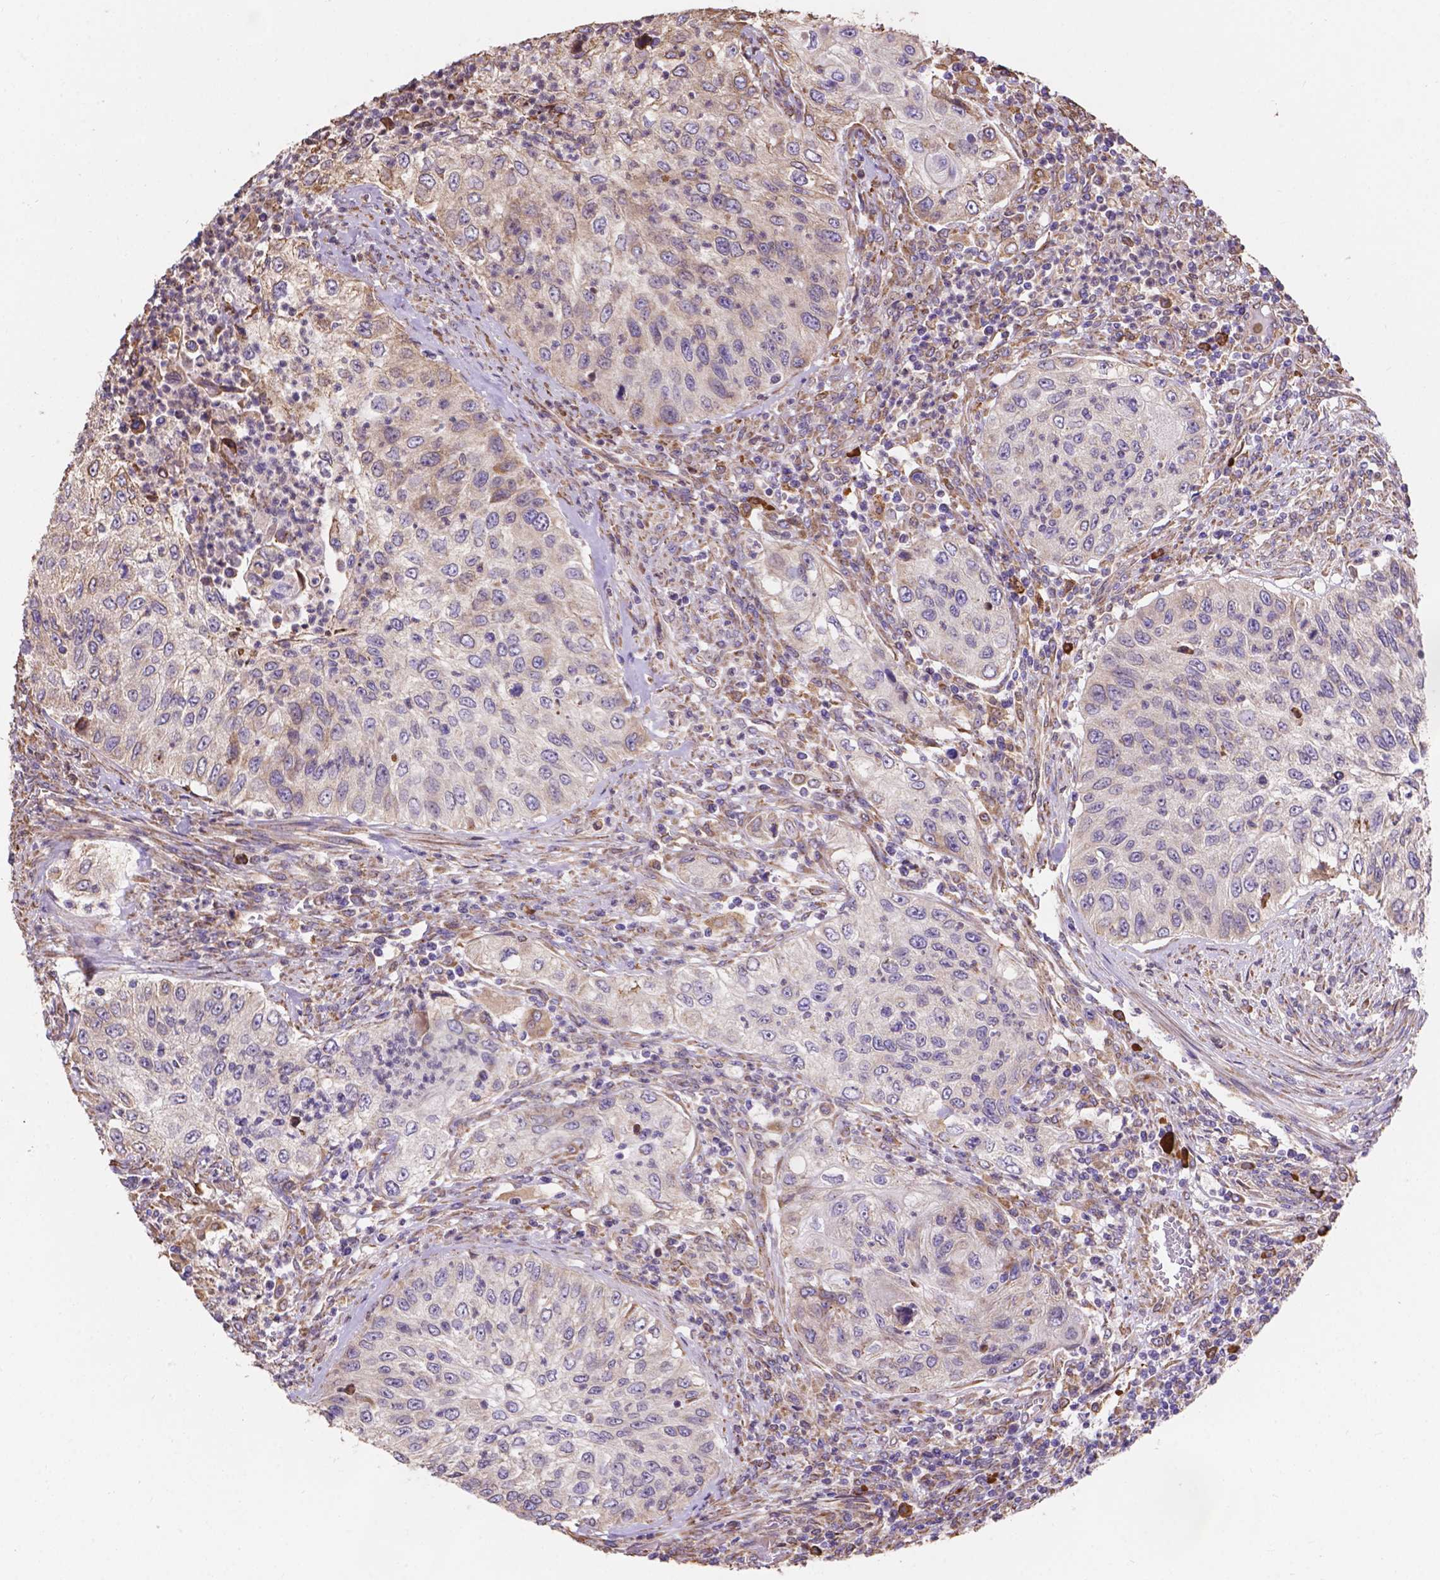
{"staining": {"intensity": "weak", "quantity": "<25%", "location": "cytoplasmic/membranous"}, "tissue": "urothelial cancer", "cell_type": "Tumor cells", "image_type": "cancer", "snomed": [{"axis": "morphology", "description": "Urothelial carcinoma, High grade"}, {"axis": "topography", "description": "Urinary bladder"}], "caption": "Histopathology image shows no significant protein positivity in tumor cells of urothelial carcinoma (high-grade). Brightfield microscopy of immunohistochemistry stained with DAB (brown) and hematoxylin (blue), captured at high magnification.", "gene": "IPO11", "patient": {"sex": "female", "age": 60}}